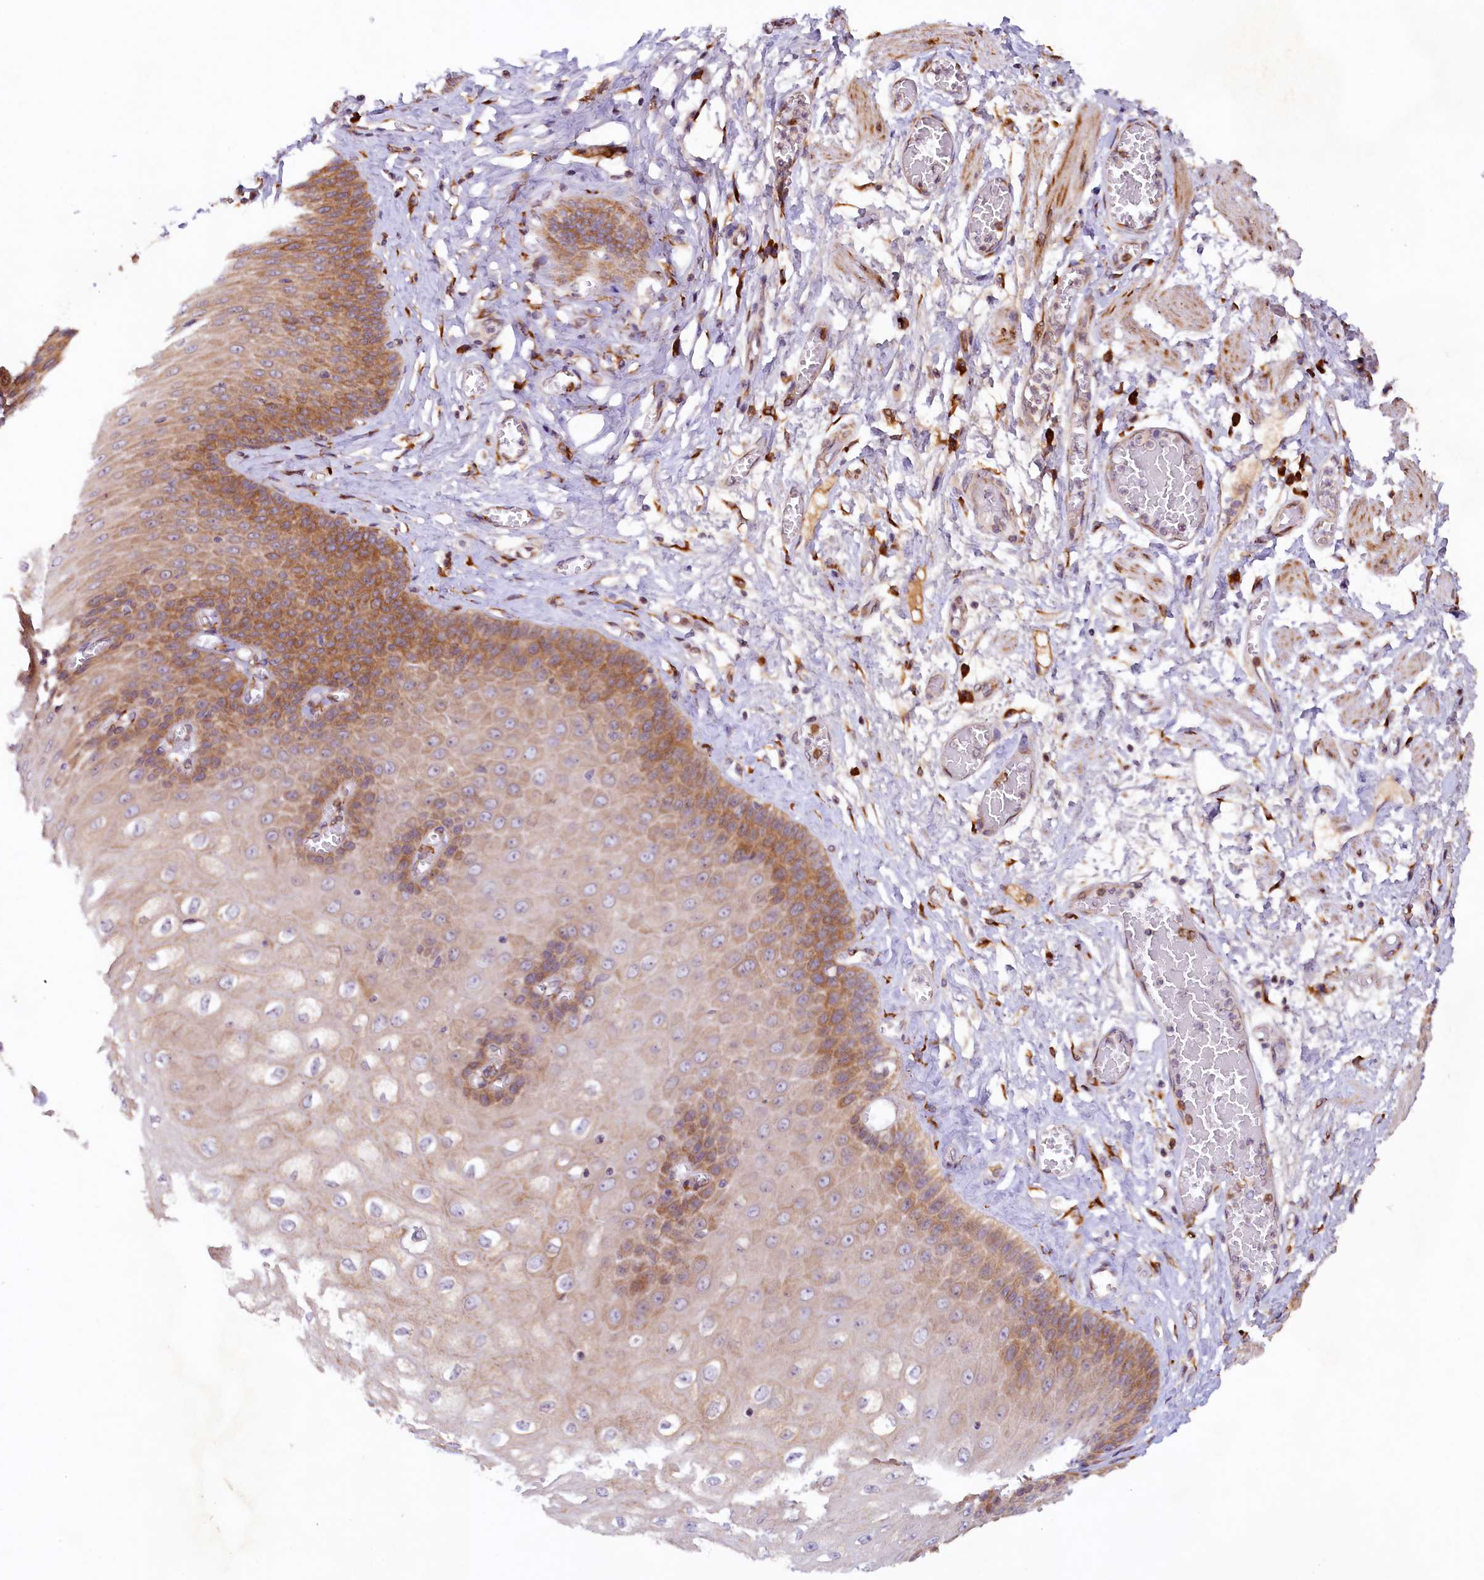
{"staining": {"intensity": "strong", "quantity": "25%-75%", "location": "cytoplasmic/membranous"}, "tissue": "esophagus", "cell_type": "Squamous epithelial cells", "image_type": "normal", "snomed": [{"axis": "morphology", "description": "Normal tissue, NOS"}, {"axis": "topography", "description": "Esophagus"}], "caption": "Immunohistochemistry (IHC) photomicrograph of benign esophagus: esophagus stained using immunohistochemistry reveals high levels of strong protein expression localized specifically in the cytoplasmic/membranous of squamous epithelial cells, appearing as a cytoplasmic/membranous brown color.", "gene": "SSC5D", "patient": {"sex": "male", "age": 60}}